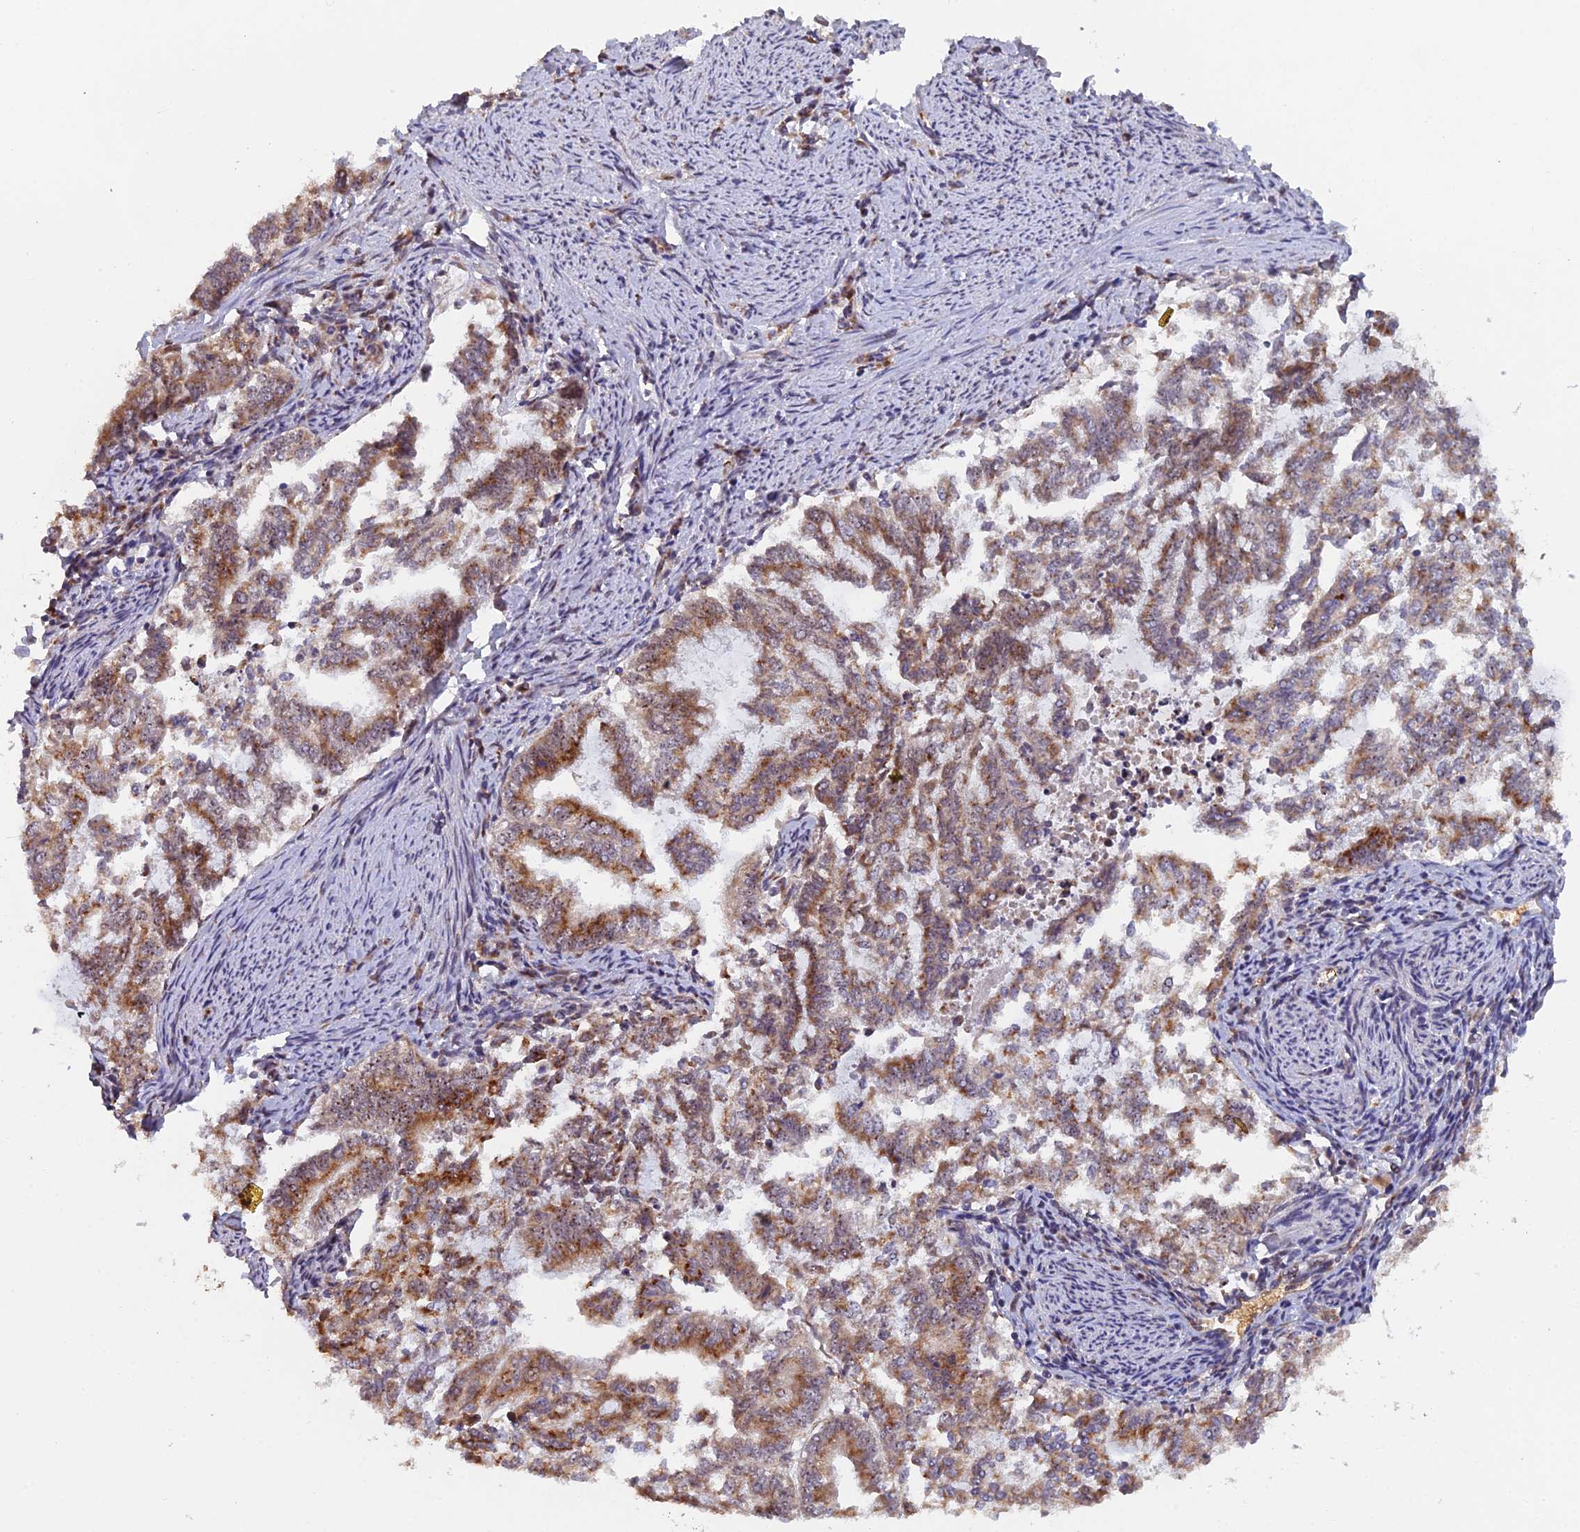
{"staining": {"intensity": "moderate", "quantity": ">75%", "location": "cytoplasmic/membranous"}, "tissue": "endometrial cancer", "cell_type": "Tumor cells", "image_type": "cancer", "snomed": [{"axis": "morphology", "description": "Adenocarcinoma, NOS"}, {"axis": "topography", "description": "Endometrium"}], "caption": "Protein expression analysis of human endometrial cancer reveals moderate cytoplasmic/membranous expression in approximately >75% of tumor cells. (brown staining indicates protein expression, while blue staining denotes nuclei).", "gene": "MEOX1", "patient": {"sex": "female", "age": 79}}